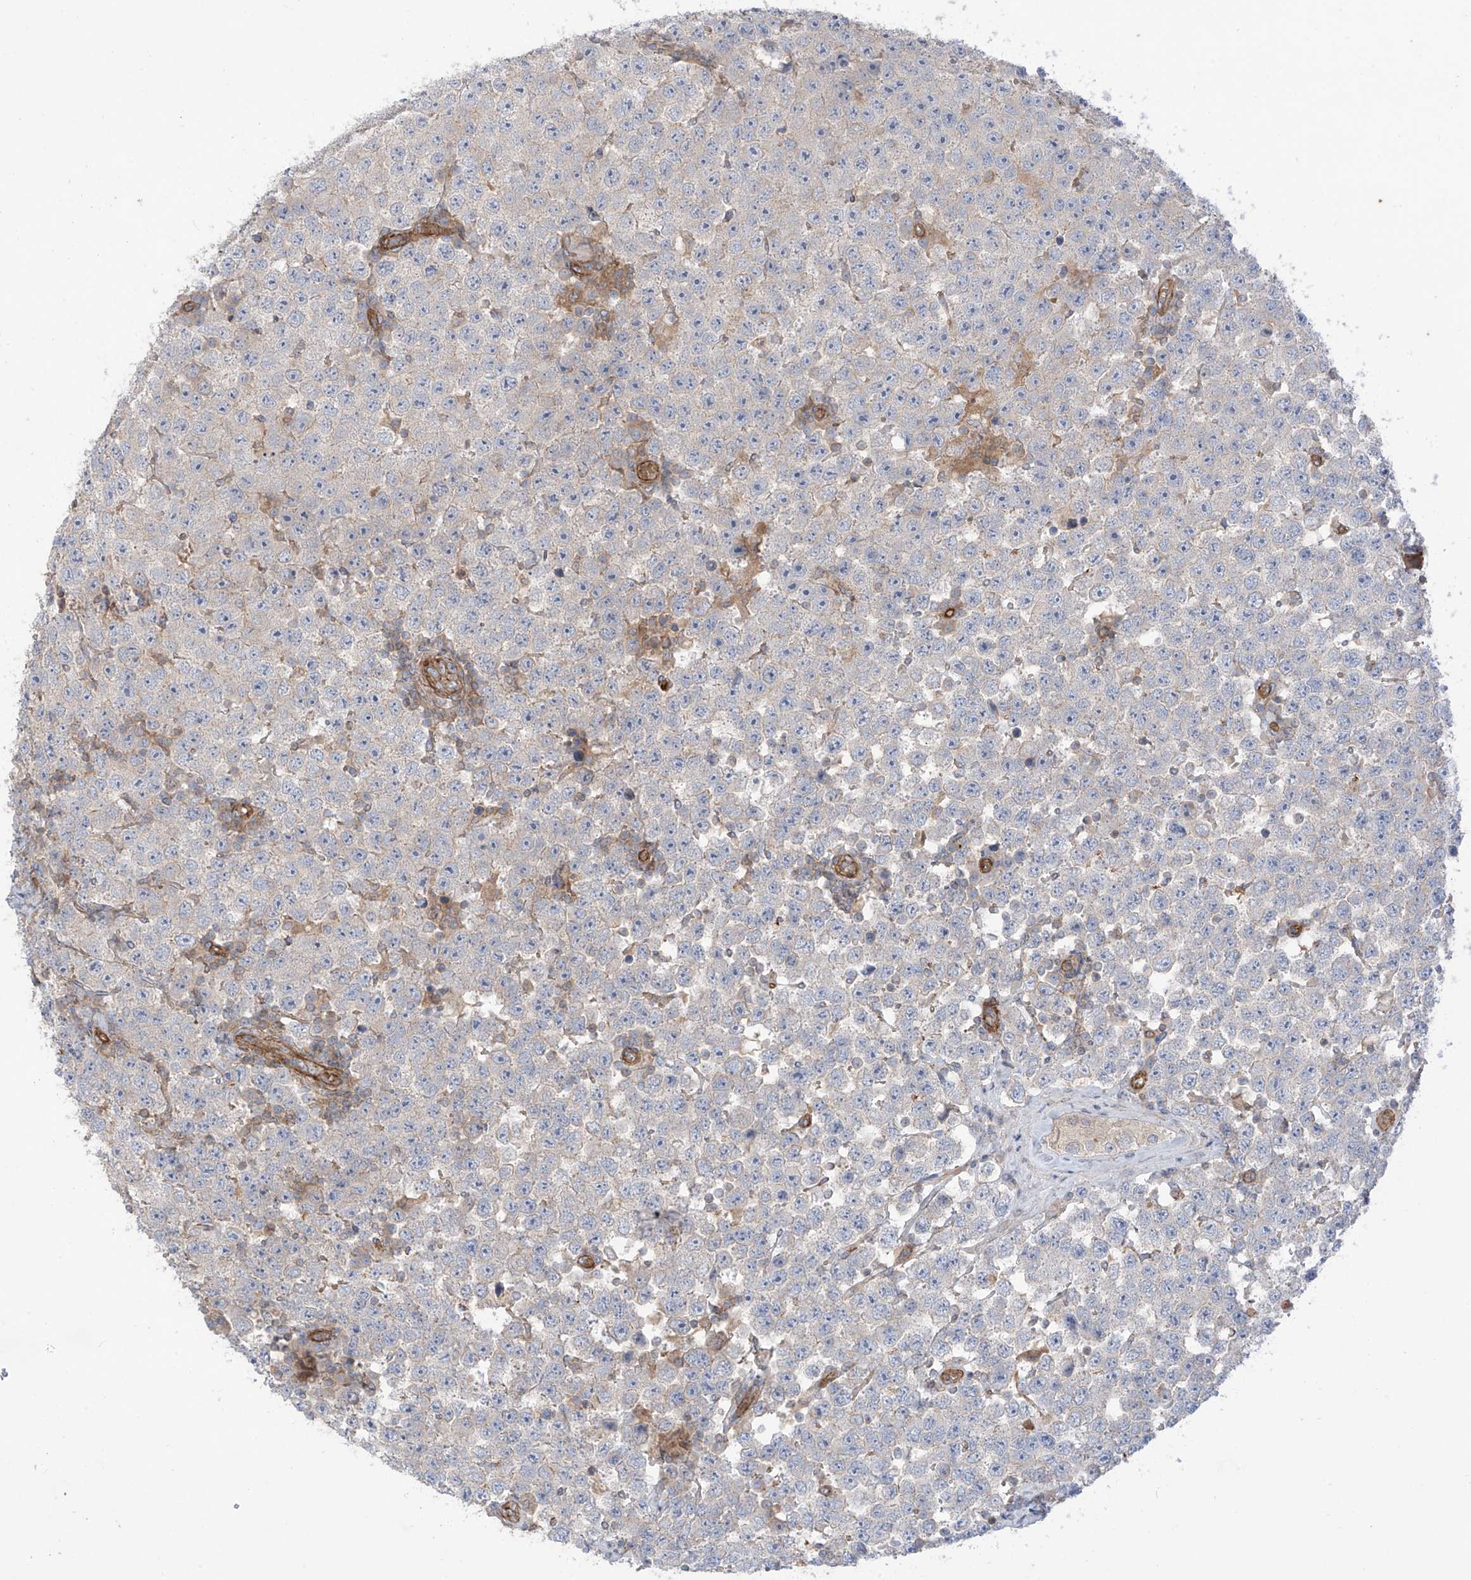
{"staining": {"intensity": "negative", "quantity": "none", "location": "none"}, "tissue": "testis cancer", "cell_type": "Tumor cells", "image_type": "cancer", "snomed": [{"axis": "morphology", "description": "Seminoma, NOS"}, {"axis": "topography", "description": "Testis"}], "caption": "DAB immunohistochemical staining of seminoma (testis) reveals no significant positivity in tumor cells.", "gene": "TRMU", "patient": {"sex": "male", "age": 28}}